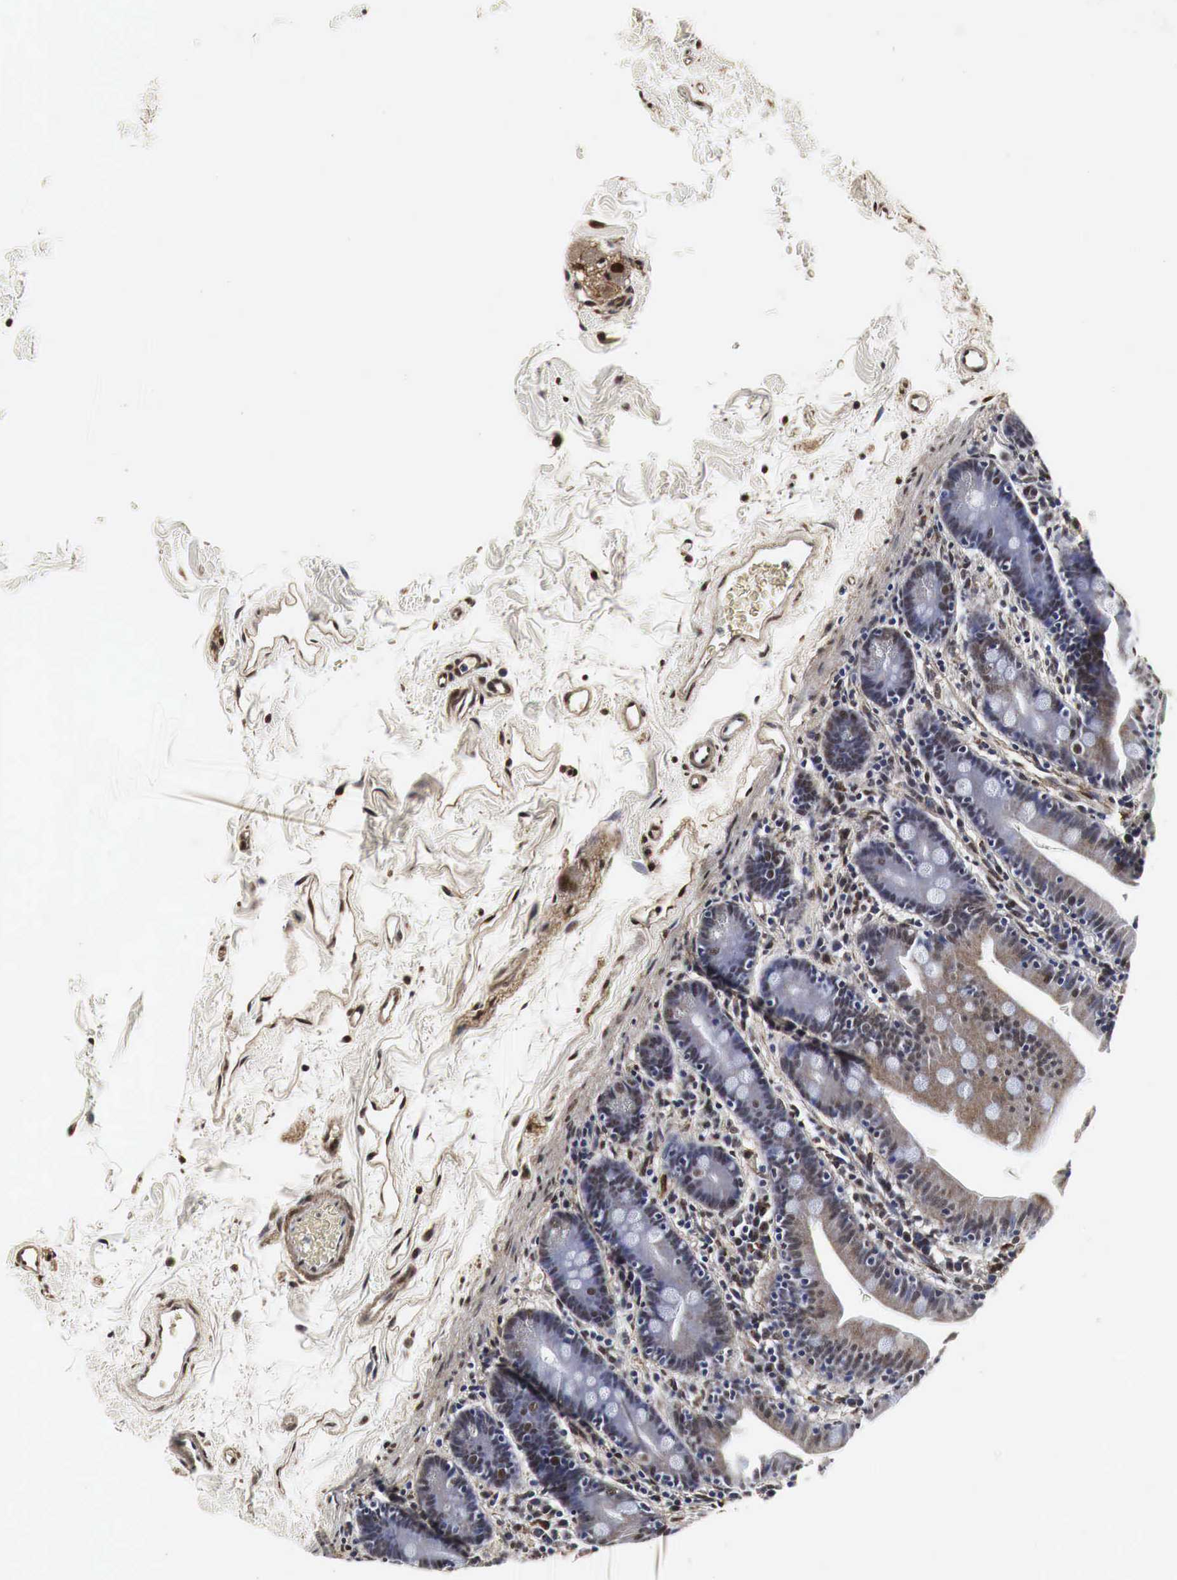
{"staining": {"intensity": "moderate", "quantity": ">75%", "location": "cytoplasmic/membranous,nuclear"}, "tissue": "duodenum", "cell_type": "Glandular cells", "image_type": "normal", "snomed": [{"axis": "morphology", "description": "Normal tissue, NOS"}, {"axis": "topography", "description": "Duodenum"}], "caption": "Glandular cells demonstrate medium levels of moderate cytoplasmic/membranous,nuclear staining in approximately >75% of cells in normal human duodenum. The staining was performed using DAB, with brown indicating positive protein expression. Nuclei are stained blue with hematoxylin.", "gene": "SPIN1", "patient": {"sex": "male", "age": 70}}